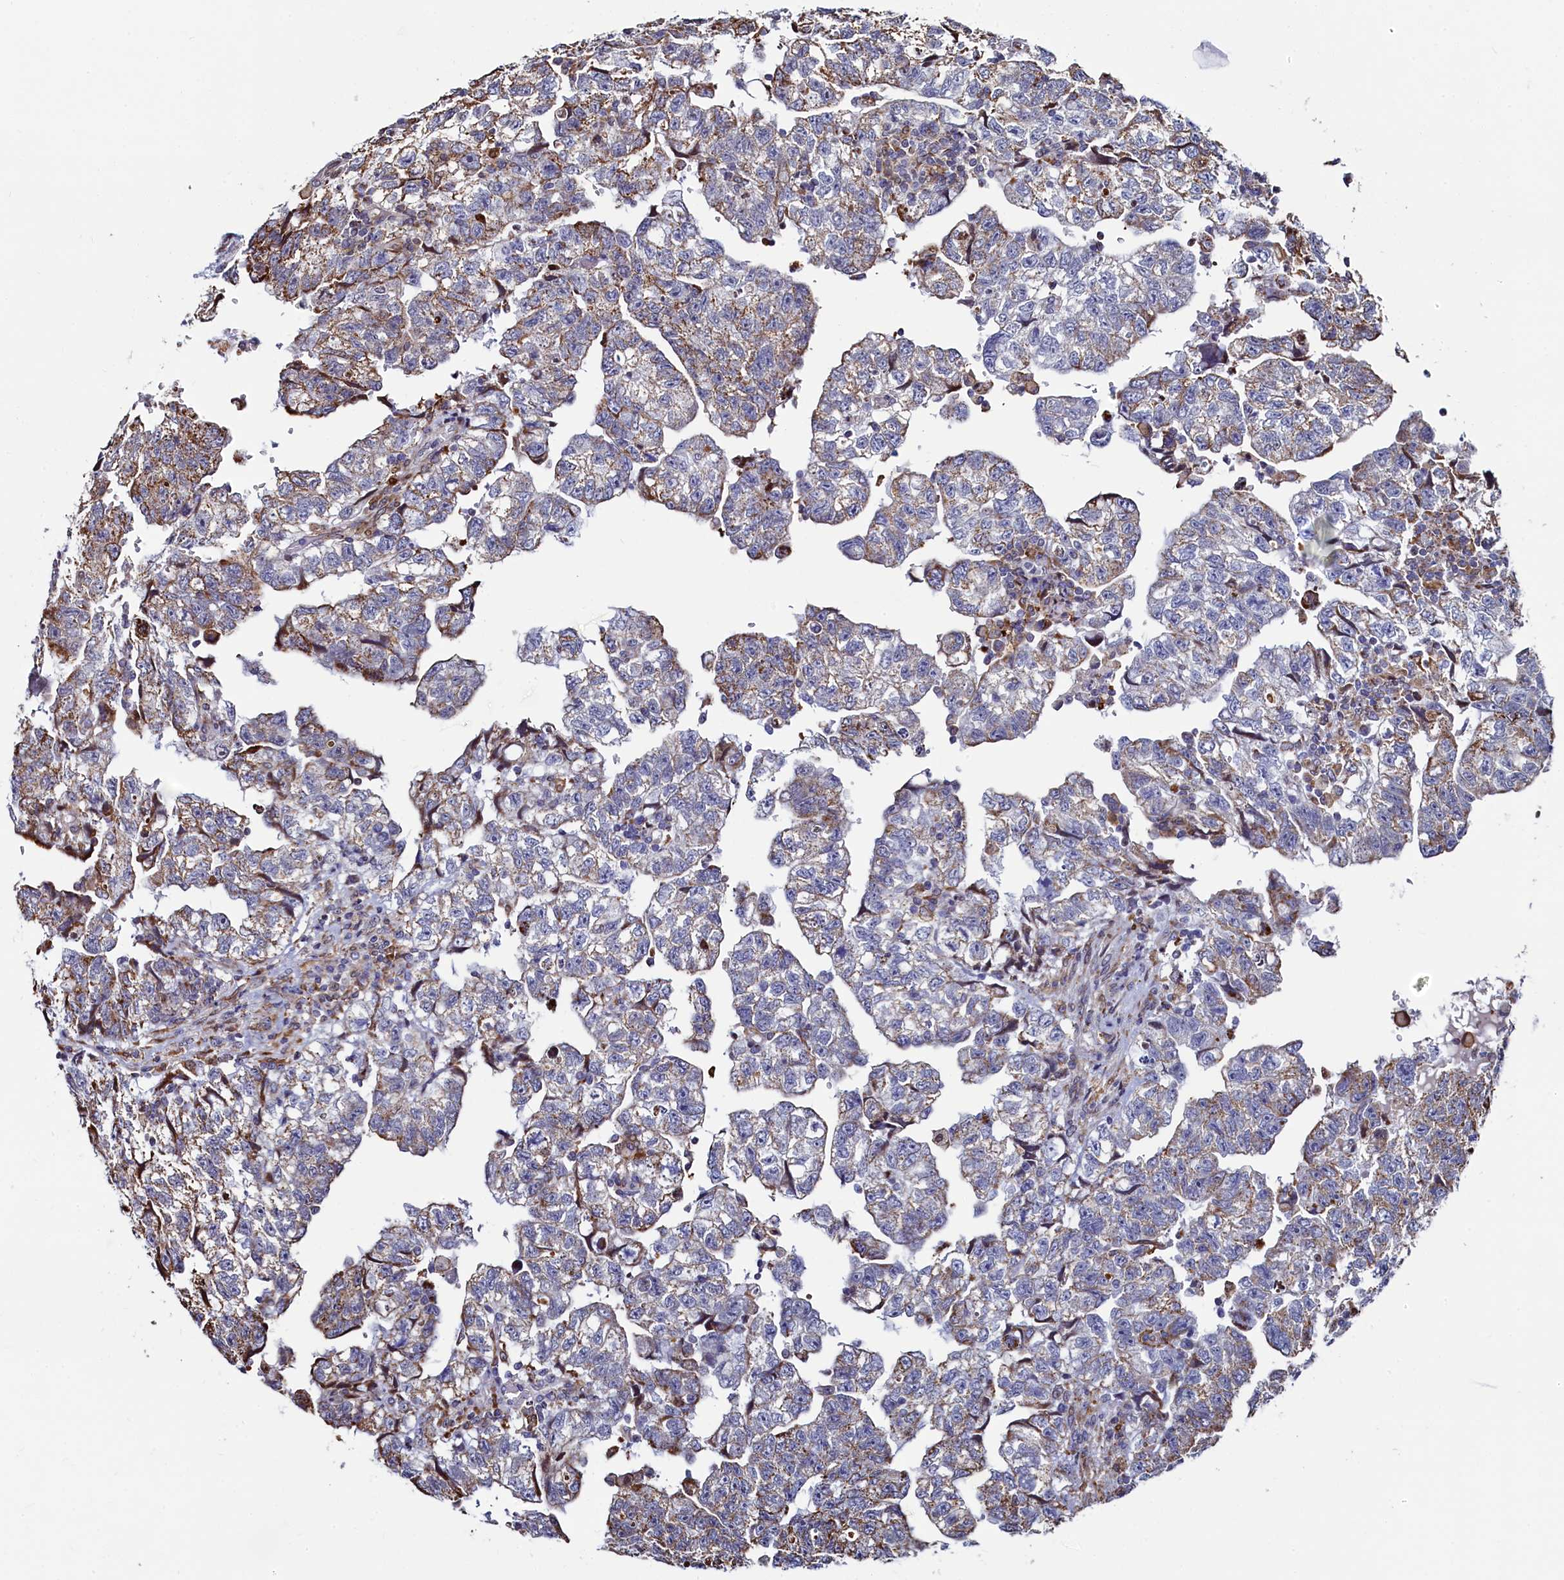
{"staining": {"intensity": "moderate", "quantity": "25%-75%", "location": "cytoplasmic/membranous"}, "tissue": "testis cancer", "cell_type": "Tumor cells", "image_type": "cancer", "snomed": [{"axis": "morphology", "description": "Carcinoma, Embryonal, NOS"}, {"axis": "topography", "description": "Testis"}], "caption": "This micrograph reveals immunohistochemistry (IHC) staining of testis cancer (embryonal carcinoma), with medium moderate cytoplasmic/membranous staining in approximately 25%-75% of tumor cells.", "gene": "HDGFL3", "patient": {"sex": "male", "age": 36}}